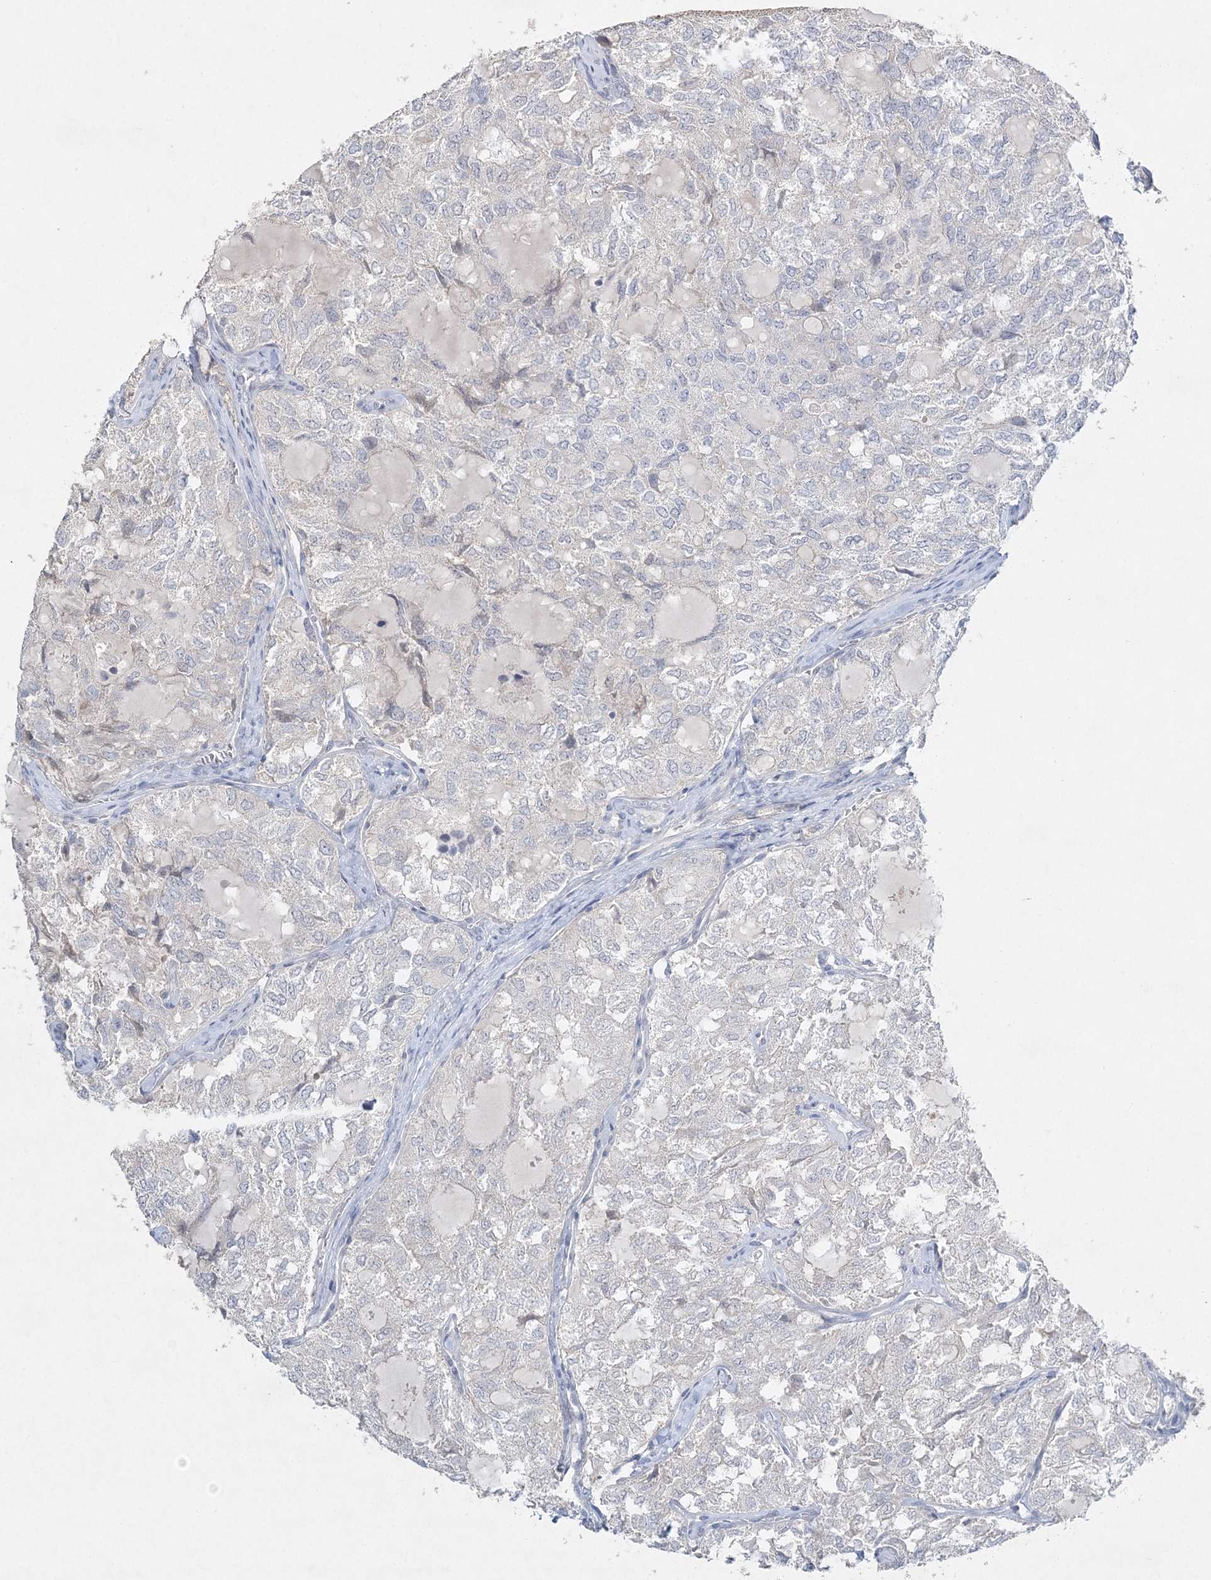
{"staining": {"intensity": "negative", "quantity": "none", "location": "none"}, "tissue": "thyroid cancer", "cell_type": "Tumor cells", "image_type": "cancer", "snomed": [{"axis": "morphology", "description": "Follicular adenoma carcinoma, NOS"}, {"axis": "topography", "description": "Thyroid gland"}], "caption": "High magnification brightfield microscopy of follicular adenoma carcinoma (thyroid) stained with DAB (brown) and counterstained with hematoxylin (blue): tumor cells show no significant expression.", "gene": "MAT2B", "patient": {"sex": "male", "age": 75}}